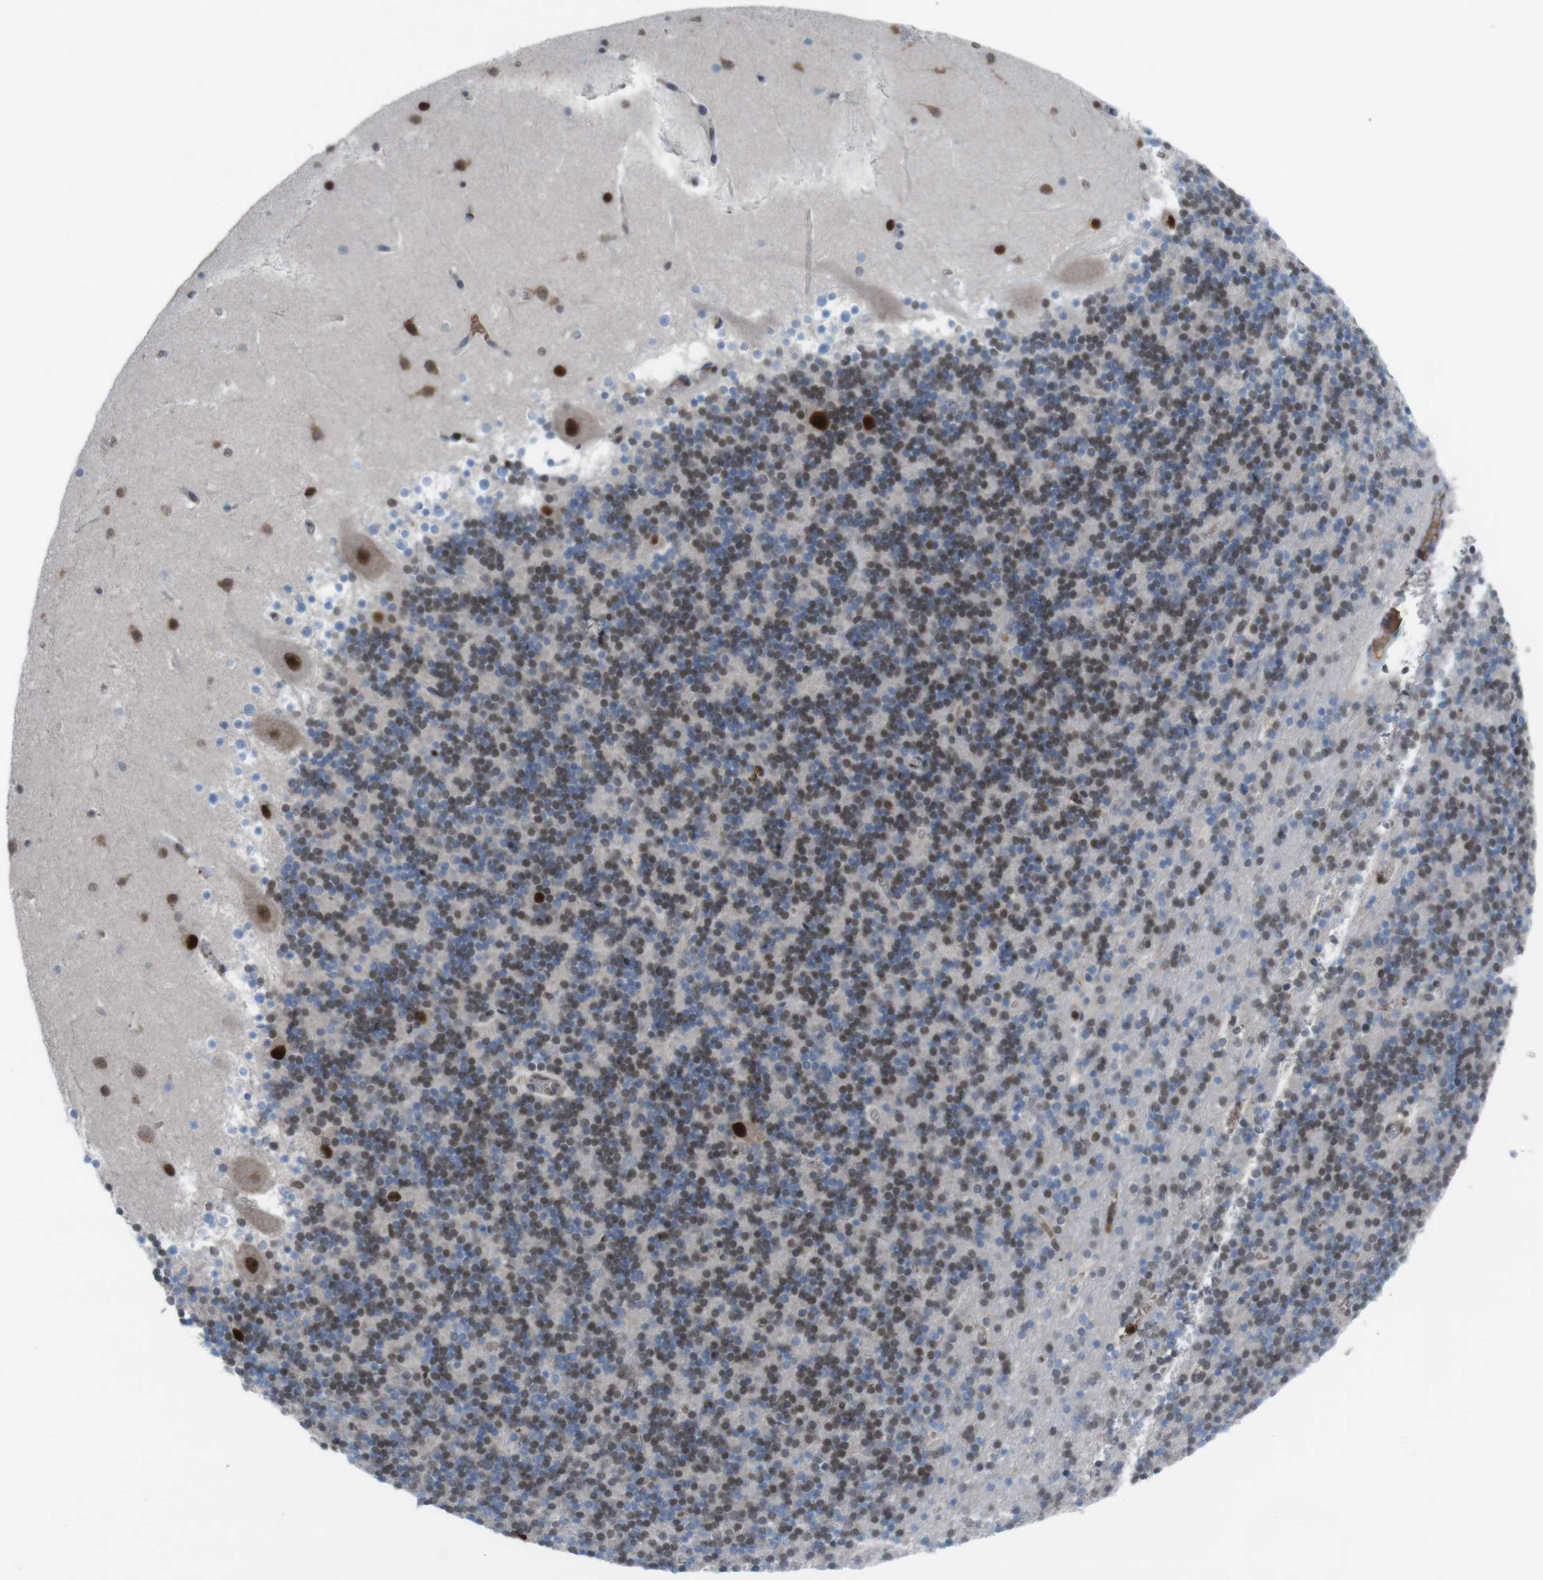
{"staining": {"intensity": "moderate", "quantity": "25%-75%", "location": "nuclear"}, "tissue": "cerebellum", "cell_type": "Cells in granular layer", "image_type": "normal", "snomed": [{"axis": "morphology", "description": "Normal tissue, NOS"}, {"axis": "topography", "description": "Cerebellum"}], "caption": "An image showing moderate nuclear expression in about 25%-75% of cells in granular layer in unremarkable cerebellum, as visualized by brown immunohistochemical staining.", "gene": "SUB1", "patient": {"sex": "male", "age": 45}}